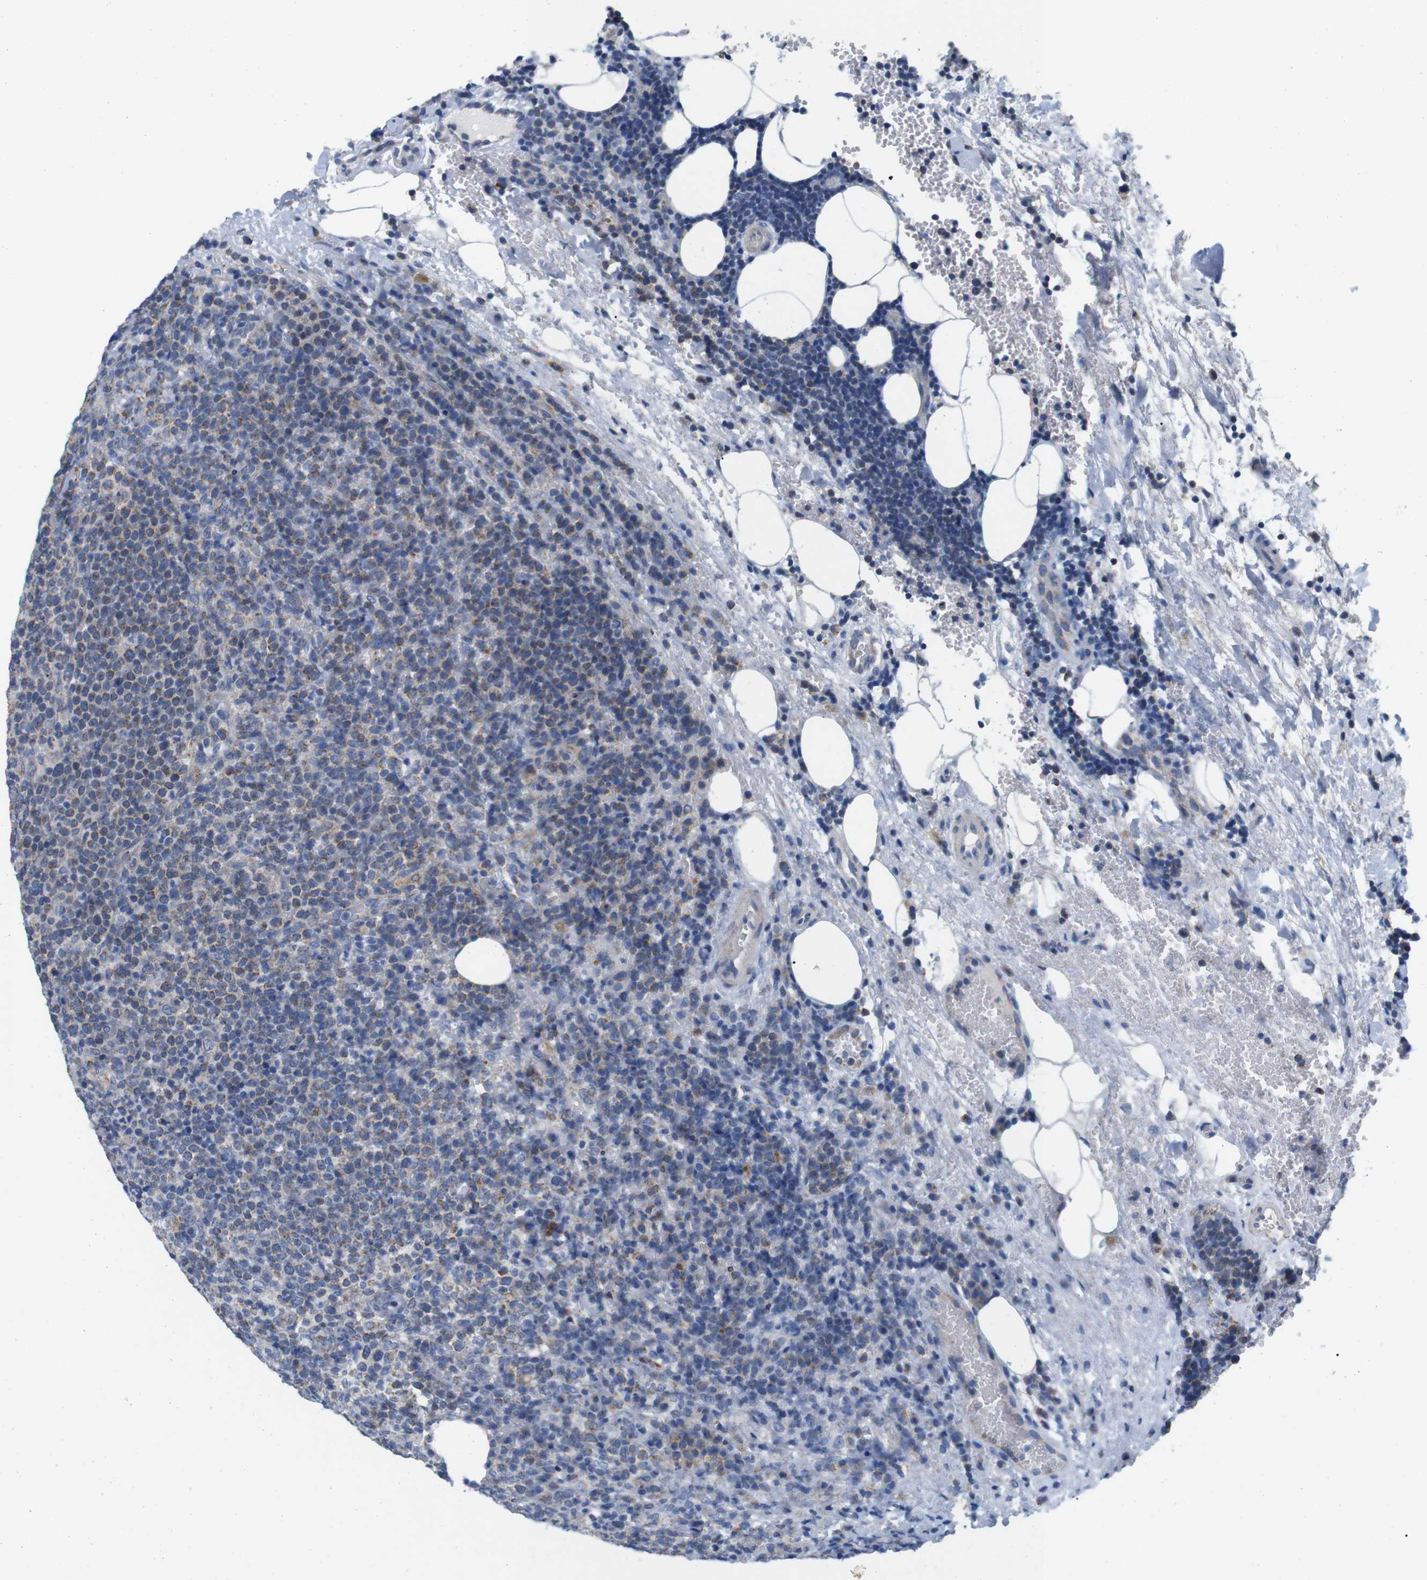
{"staining": {"intensity": "moderate", "quantity": "25%-75%", "location": "cytoplasmic/membranous"}, "tissue": "lymphoma", "cell_type": "Tumor cells", "image_type": "cancer", "snomed": [{"axis": "morphology", "description": "Malignant lymphoma, non-Hodgkin's type, High grade"}, {"axis": "topography", "description": "Lymph node"}], "caption": "Brown immunohistochemical staining in human lymphoma displays moderate cytoplasmic/membranous staining in approximately 25%-75% of tumor cells.", "gene": "F2RL1", "patient": {"sex": "male", "age": 61}}